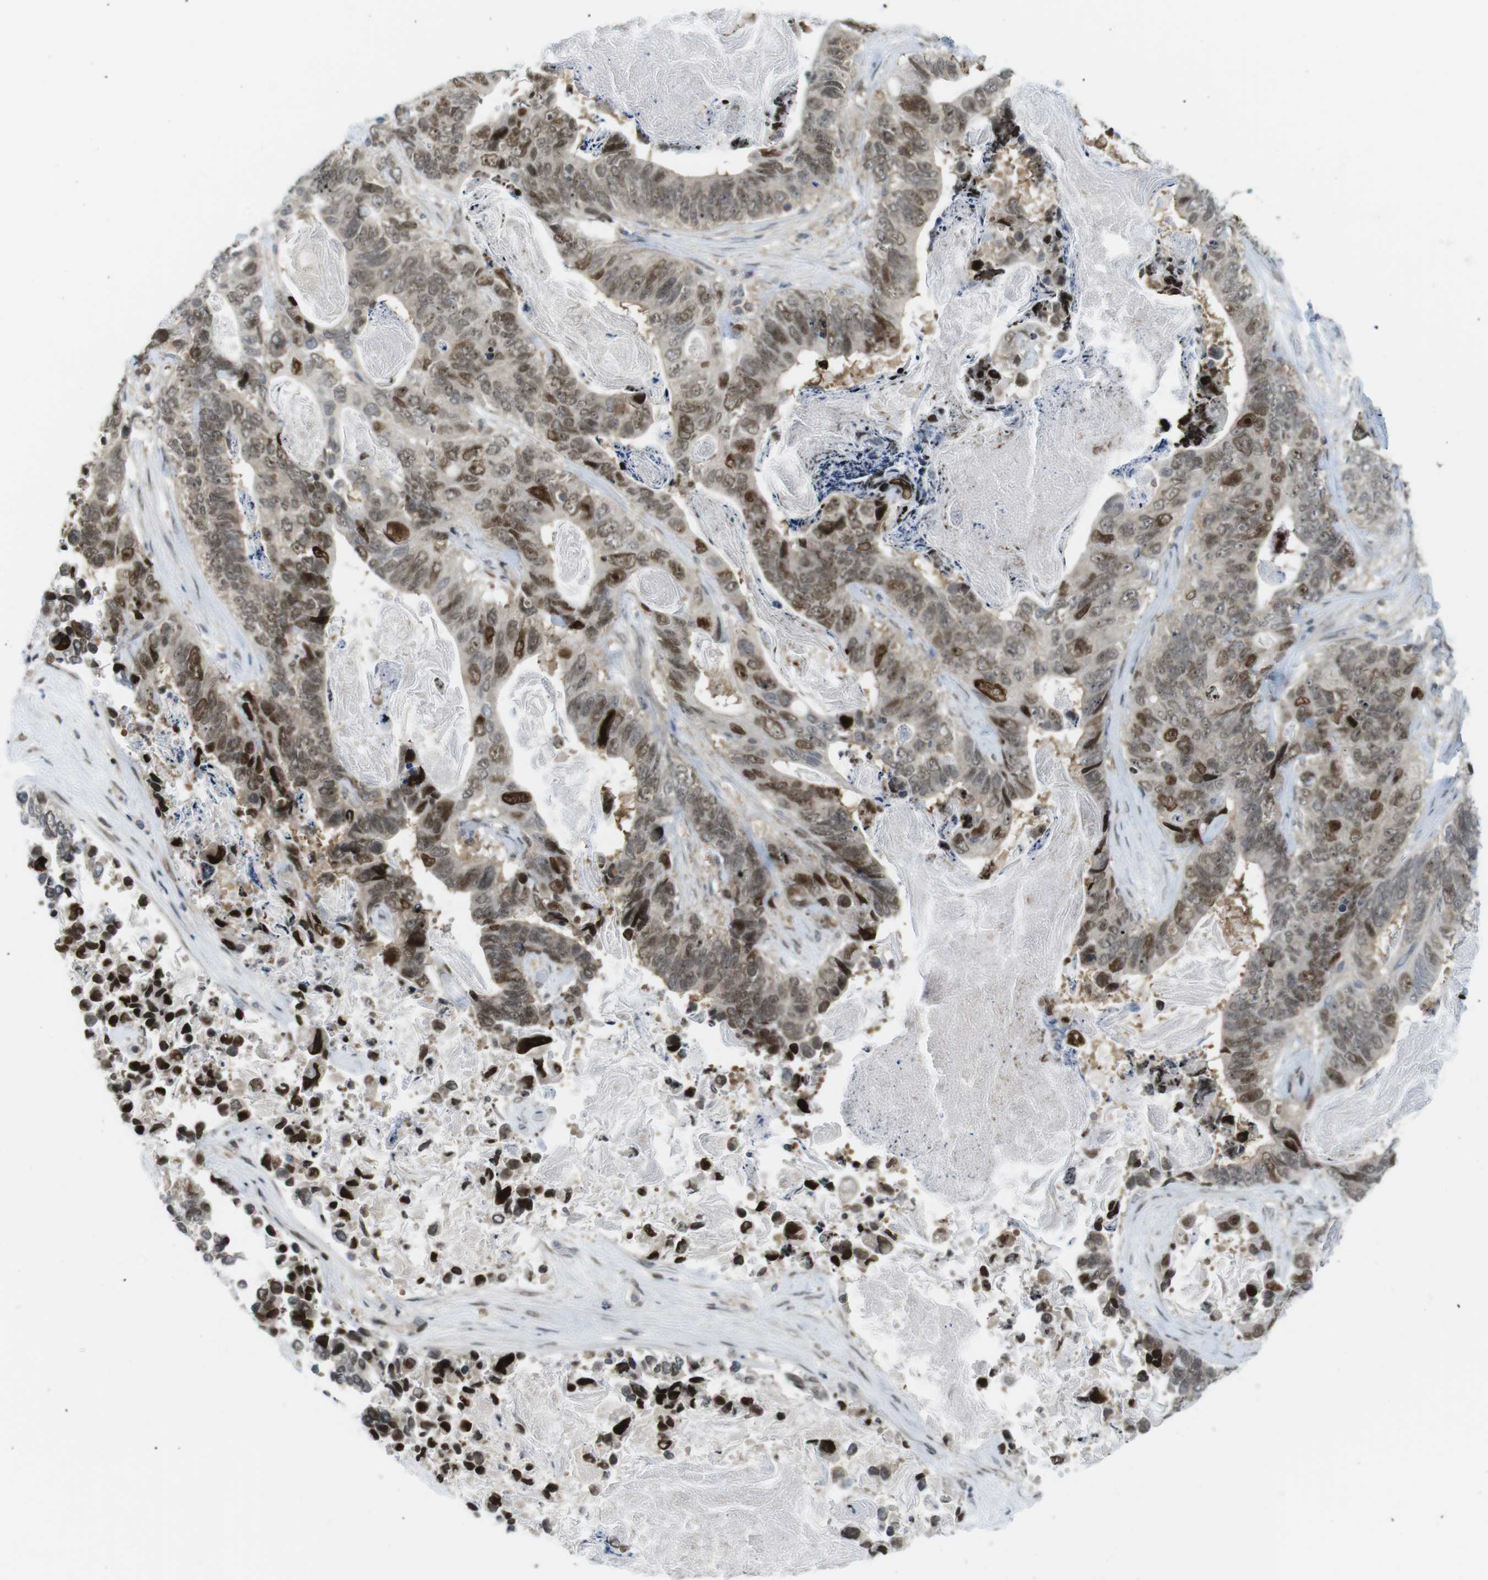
{"staining": {"intensity": "strong", "quantity": "25%-75%", "location": "nuclear"}, "tissue": "stomach cancer", "cell_type": "Tumor cells", "image_type": "cancer", "snomed": [{"axis": "morphology", "description": "Adenocarcinoma, NOS"}, {"axis": "topography", "description": "Stomach"}], "caption": "Protein staining of adenocarcinoma (stomach) tissue reveals strong nuclear positivity in about 25%-75% of tumor cells.", "gene": "RCC1", "patient": {"sex": "female", "age": 89}}